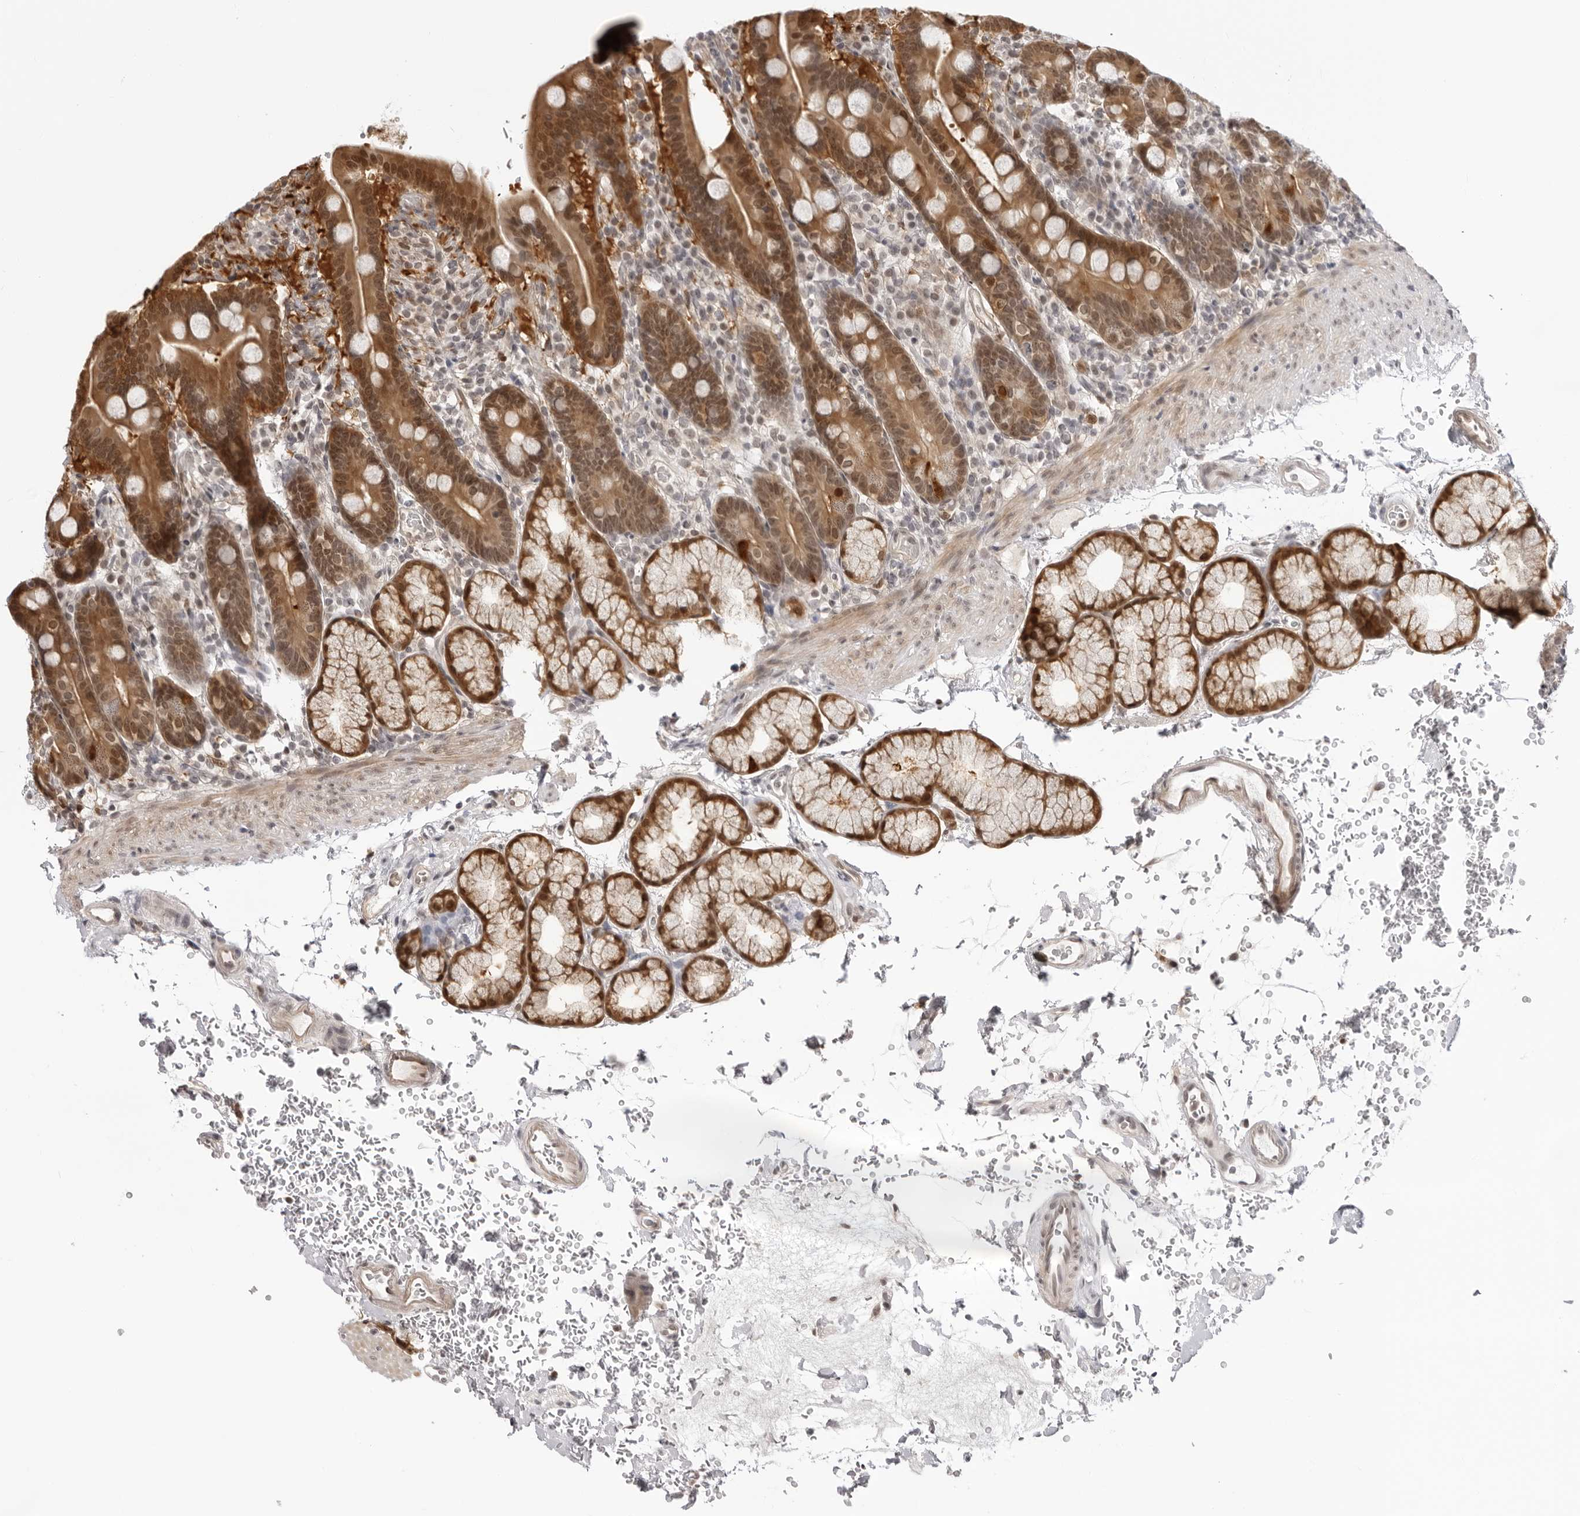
{"staining": {"intensity": "moderate", "quantity": ">75%", "location": "cytoplasmic/membranous,nuclear"}, "tissue": "duodenum", "cell_type": "Glandular cells", "image_type": "normal", "snomed": [{"axis": "morphology", "description": "Normal tissue, NOS"}, {"axis": "topography", "description": "Duodenum"}], "caption": "An IHC histopathology image of benign tissue is shown. Protein staining in brown labels moderate cytoplasmic/membranous,nuclear positivity in duodenum within glandular cells.", "gene": "SRGAP2", "patient": {"sex": "male", "age": 54}}